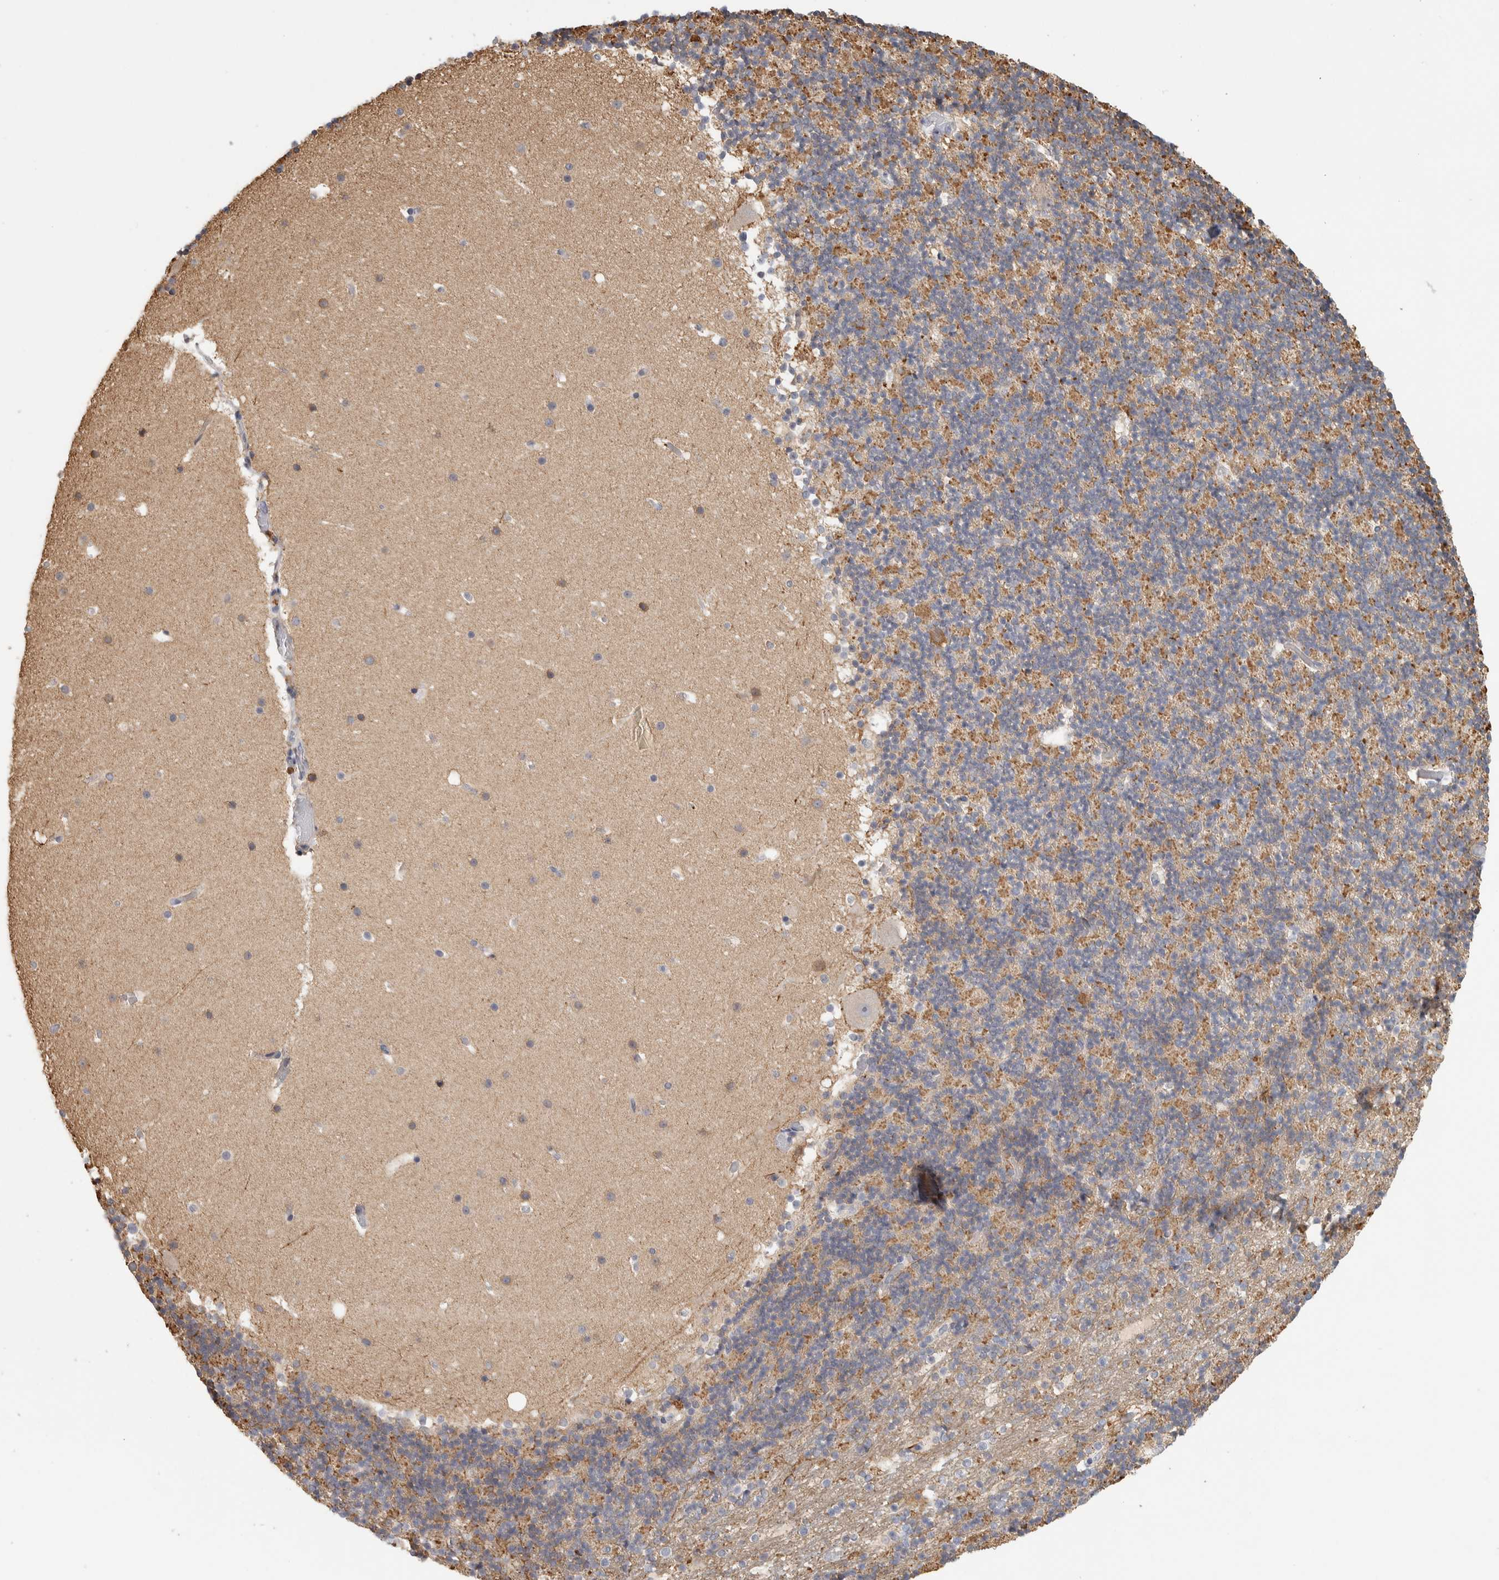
{"staining": {"intensity": "weak", "quantity": ">75%", "location": "cytoplasmic/membranous"}, "tissue": "cerebellum", "cell_type": "Cells in granular layer", "image_type": "normal", "snomed": [{"axis": "morphology", "description": "Normal tissue, NOS"}, {"axis": "topography", "description": "Cerebellum"}], "caption": "DAB immunohistochemical staining of unremarkable cerebellum exhibits weak cytoplasmic/membranous protein staining in about >75% of cells in granular layer.", "gene": "DCXR", "patient": {"sex": "male", "age": 57}}